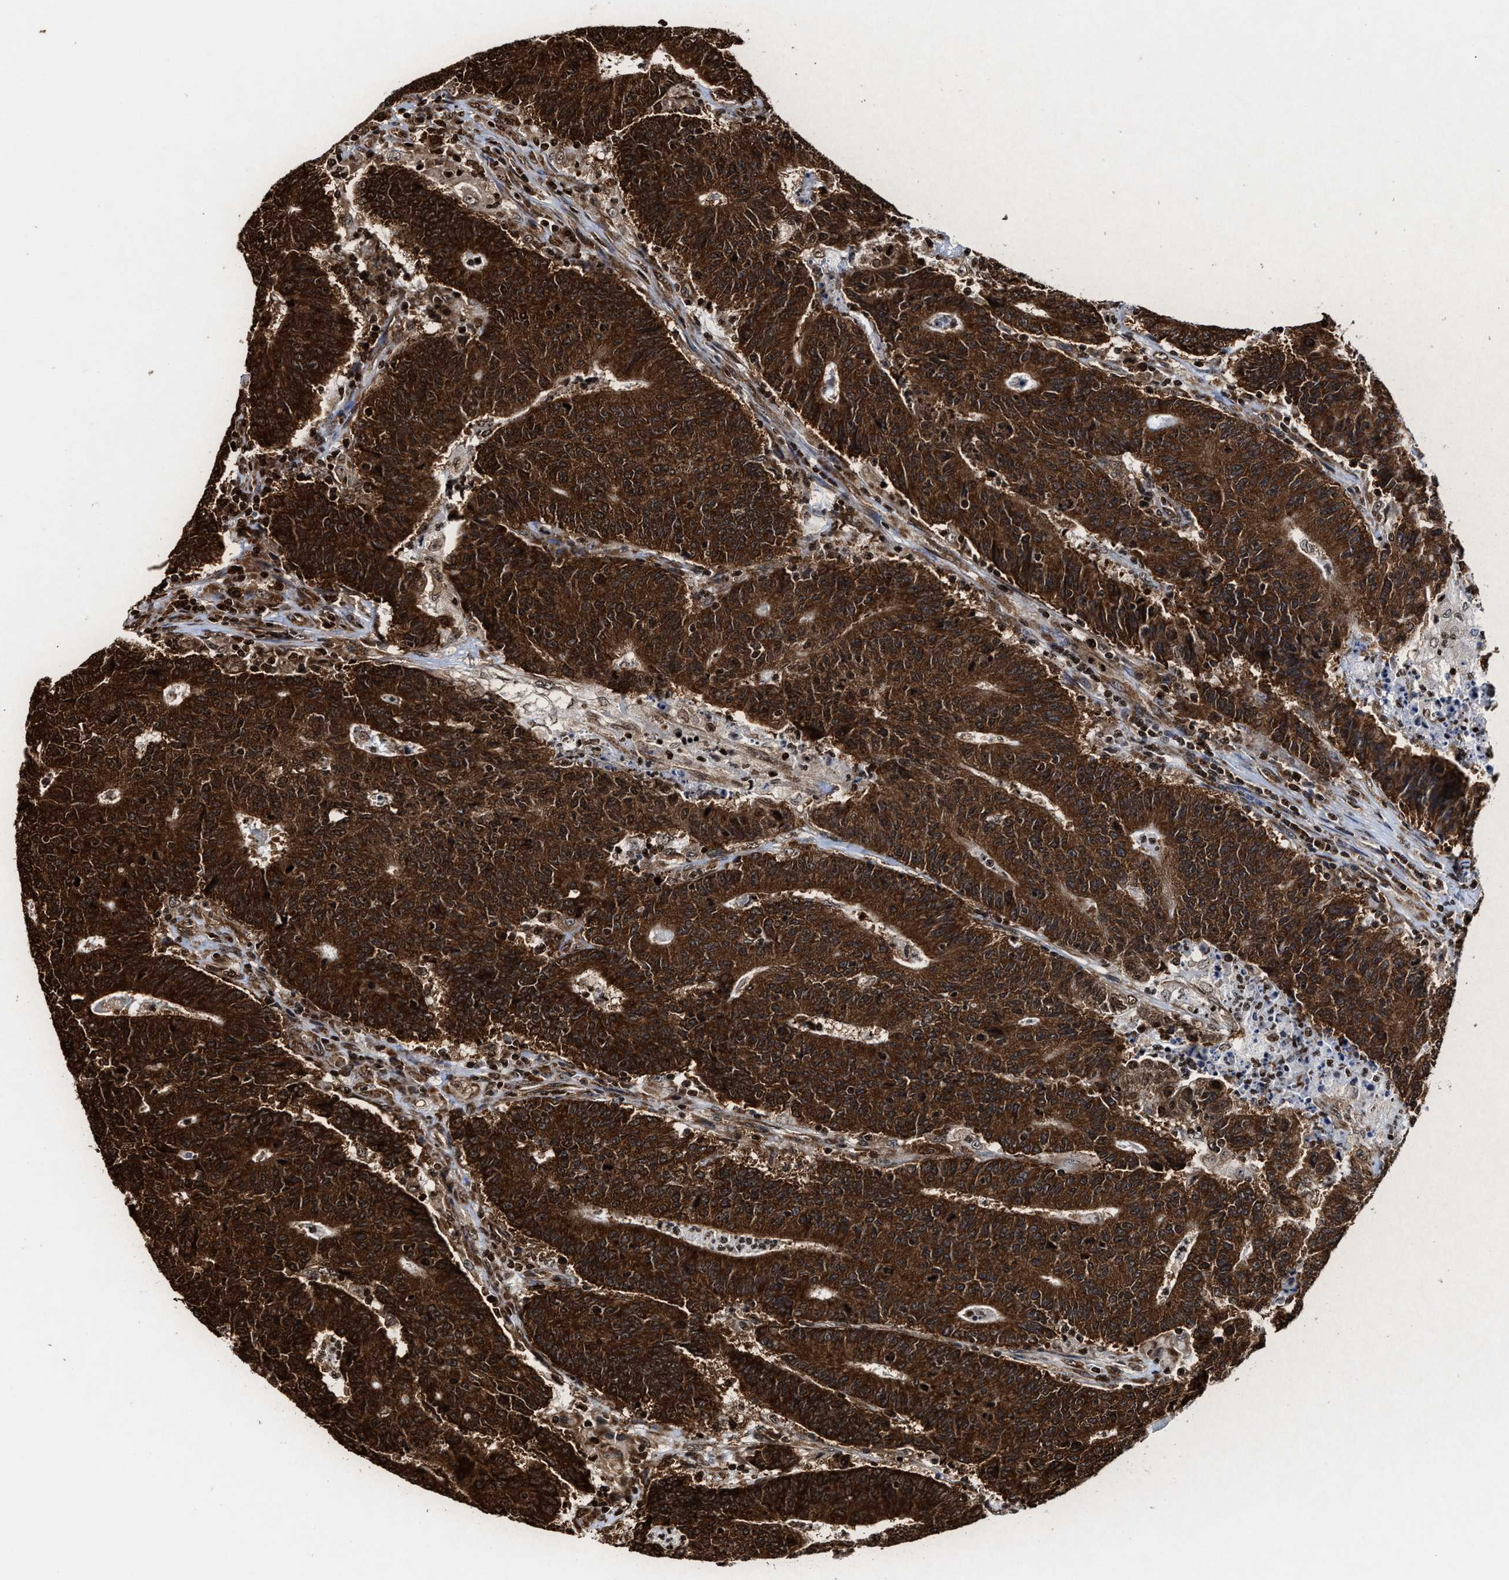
{"staining": {"intensity": "strong", "quantity": ">75%", "location": "cytoplasmic/membranous,nuclear"}, "tissue": "colorectal cancer", "cell_type": "Tumor cells", "image_type": "cancer", "snomed": [{"axis": "morphology", "description": "Normal tissue, NOS"}, {"axis": "morphology", "description": "Adenocarcinoma, NOS"}, {"axis": "topography", "description": "Colon"}], "caption": "Protein analysis of colorectal adenocarcinoma tissue reveals strong cytoplasmic/membranous and nuclear expression in about >75% of tumor cells.", "gene": "ALYREF", "patient": {"sex": "female", "age": 75}}